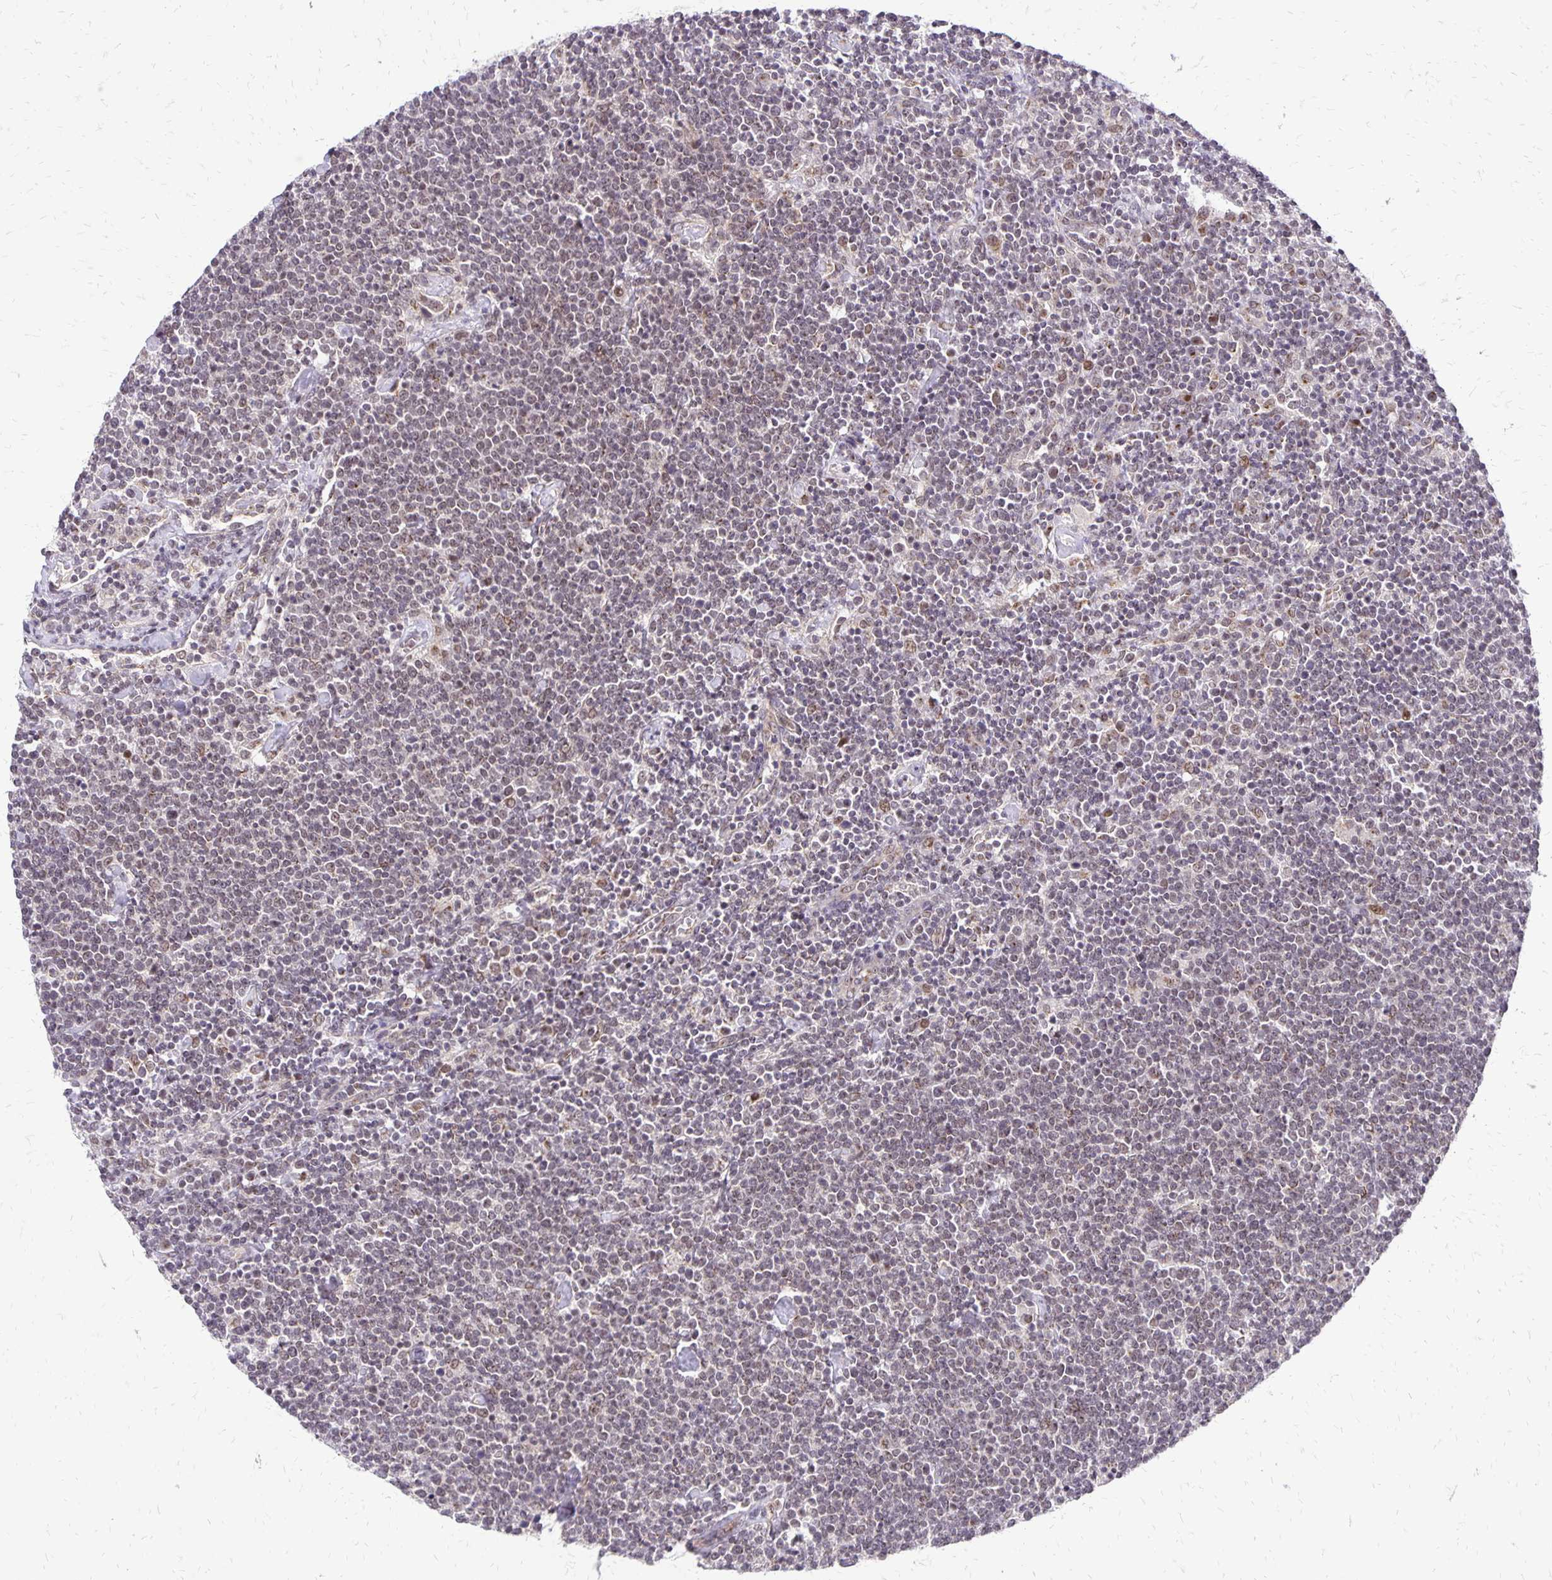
{"staining": {"intensity": "weak", "quantity": "25%-75%", "location": "cytoplasmic/membranous"}, "tissue": "lymphoma", "cell_type": "Tumor cells", "image_type": "cancer", "snomed": [{"axis": "morphology", "description": "Malignant lymphoma, non-Hodgkin's type, High grade"}, {"axis": "topography", "description": "Lymph node"}], "caption": "Immunohistochemistry (IHC) image of neoplastic tissue: human high-grade malignant lymphoma, non-Hodgkin's type stained using immunohistochemistry shows low levels of weak protein expression localized specifically in the cytoplasmic/membranous of tumor cells, appearing as a cytoplasmic/membranous brown color.", "gene": "GOLGA5", "patient": {"sex": "male", "age": 61}}